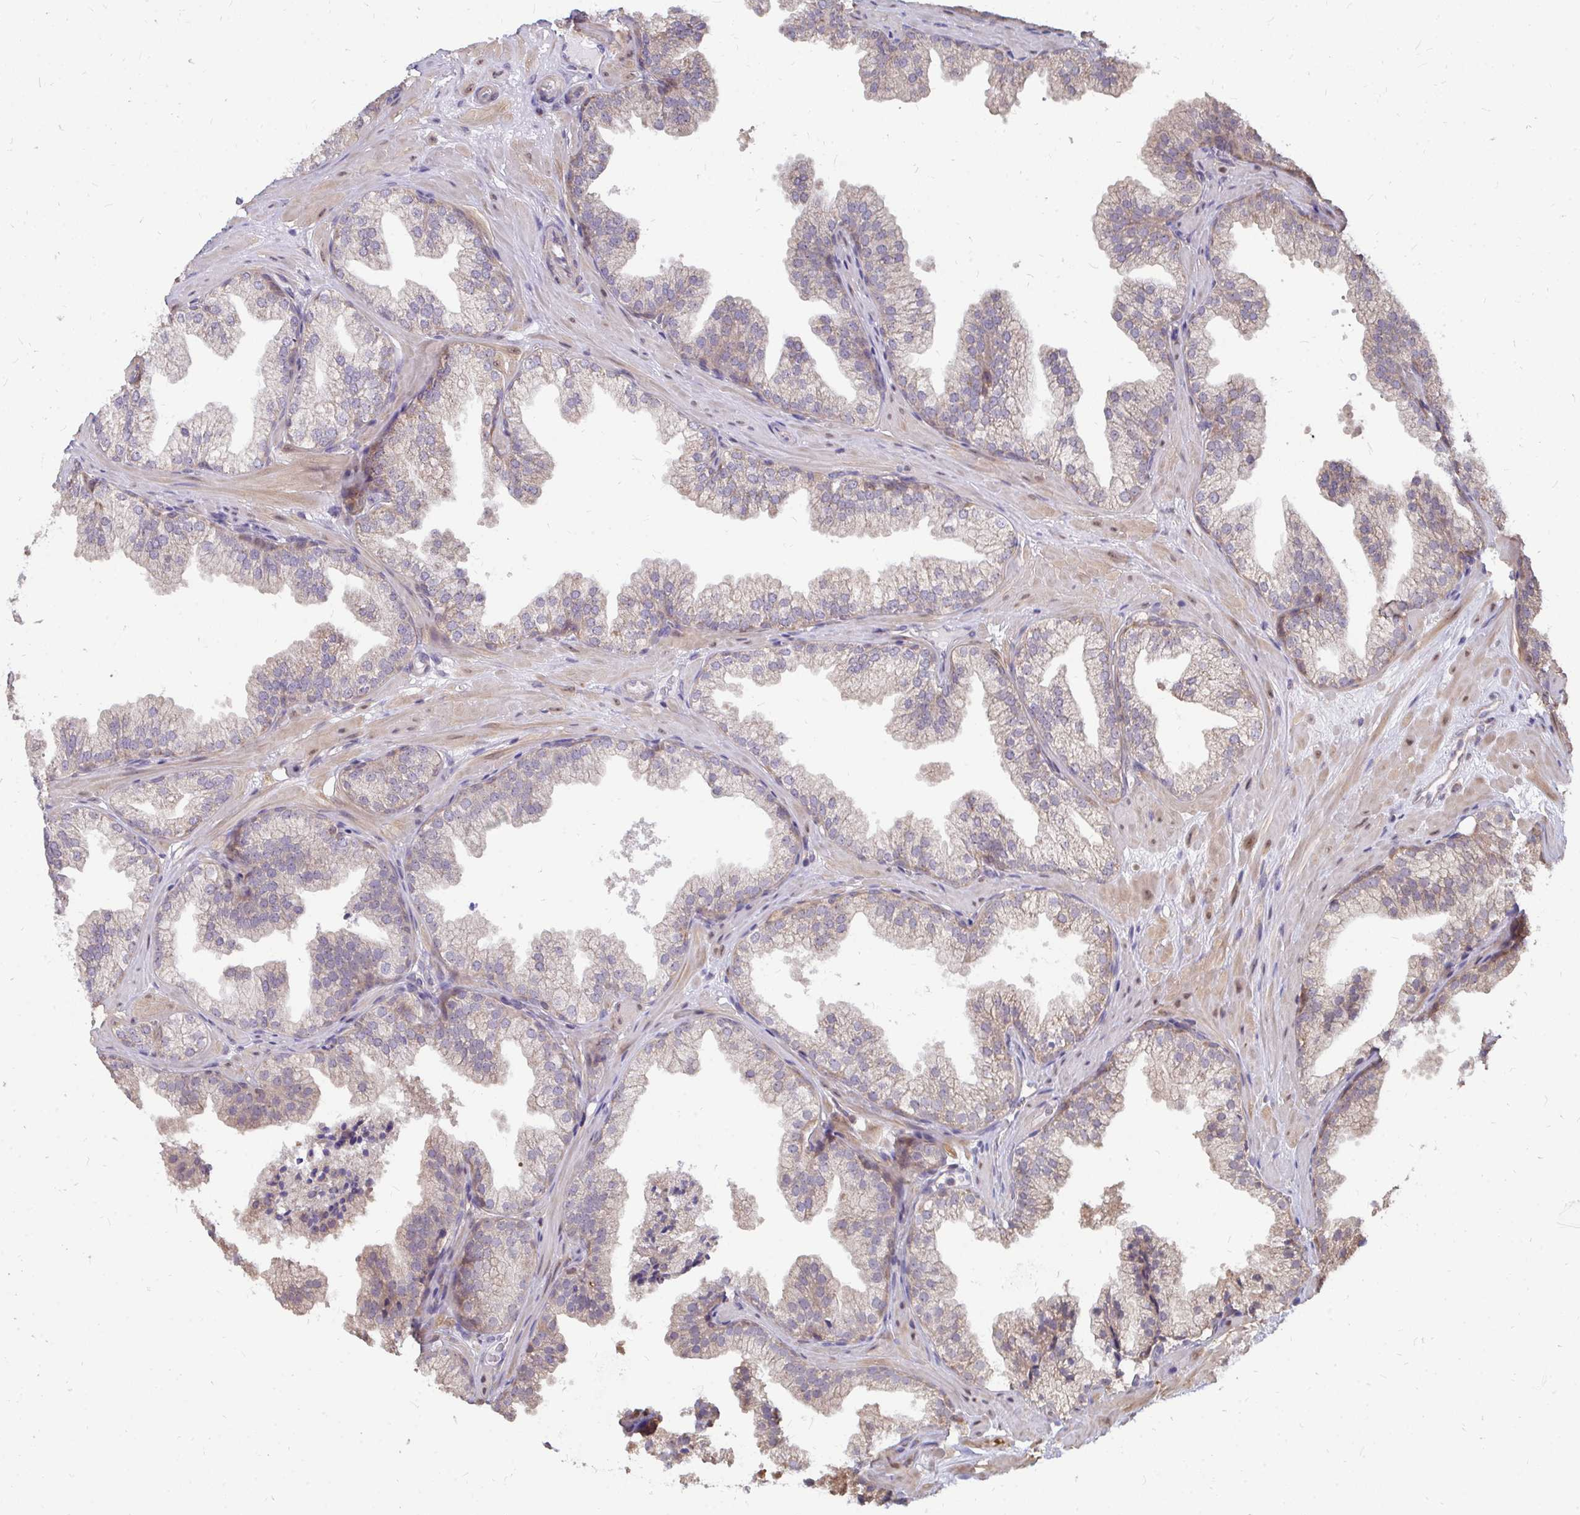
{"staining": {"intensity": "weak", "quantity": "25%-75%", "location": "cytoplasmic/membranous"}, "tissue": "prostate", "cell_type": "Glandular cells", "image_type": "normal", "snomed": [{"axis": "morphology", "description": "Normal tissue, NOS"}, {"axis": "topography", "description": "Prostate"}], "caption": "Glandular cells demonstrate weak cytoplasmic/membranous staining in approximately 25%-75% of cells in normal prostate. (Brightfield microscopy of DAB IHC at high magnification).", "gene": "DNAJA2", "patient": {"sex": "male", "age": 37}}